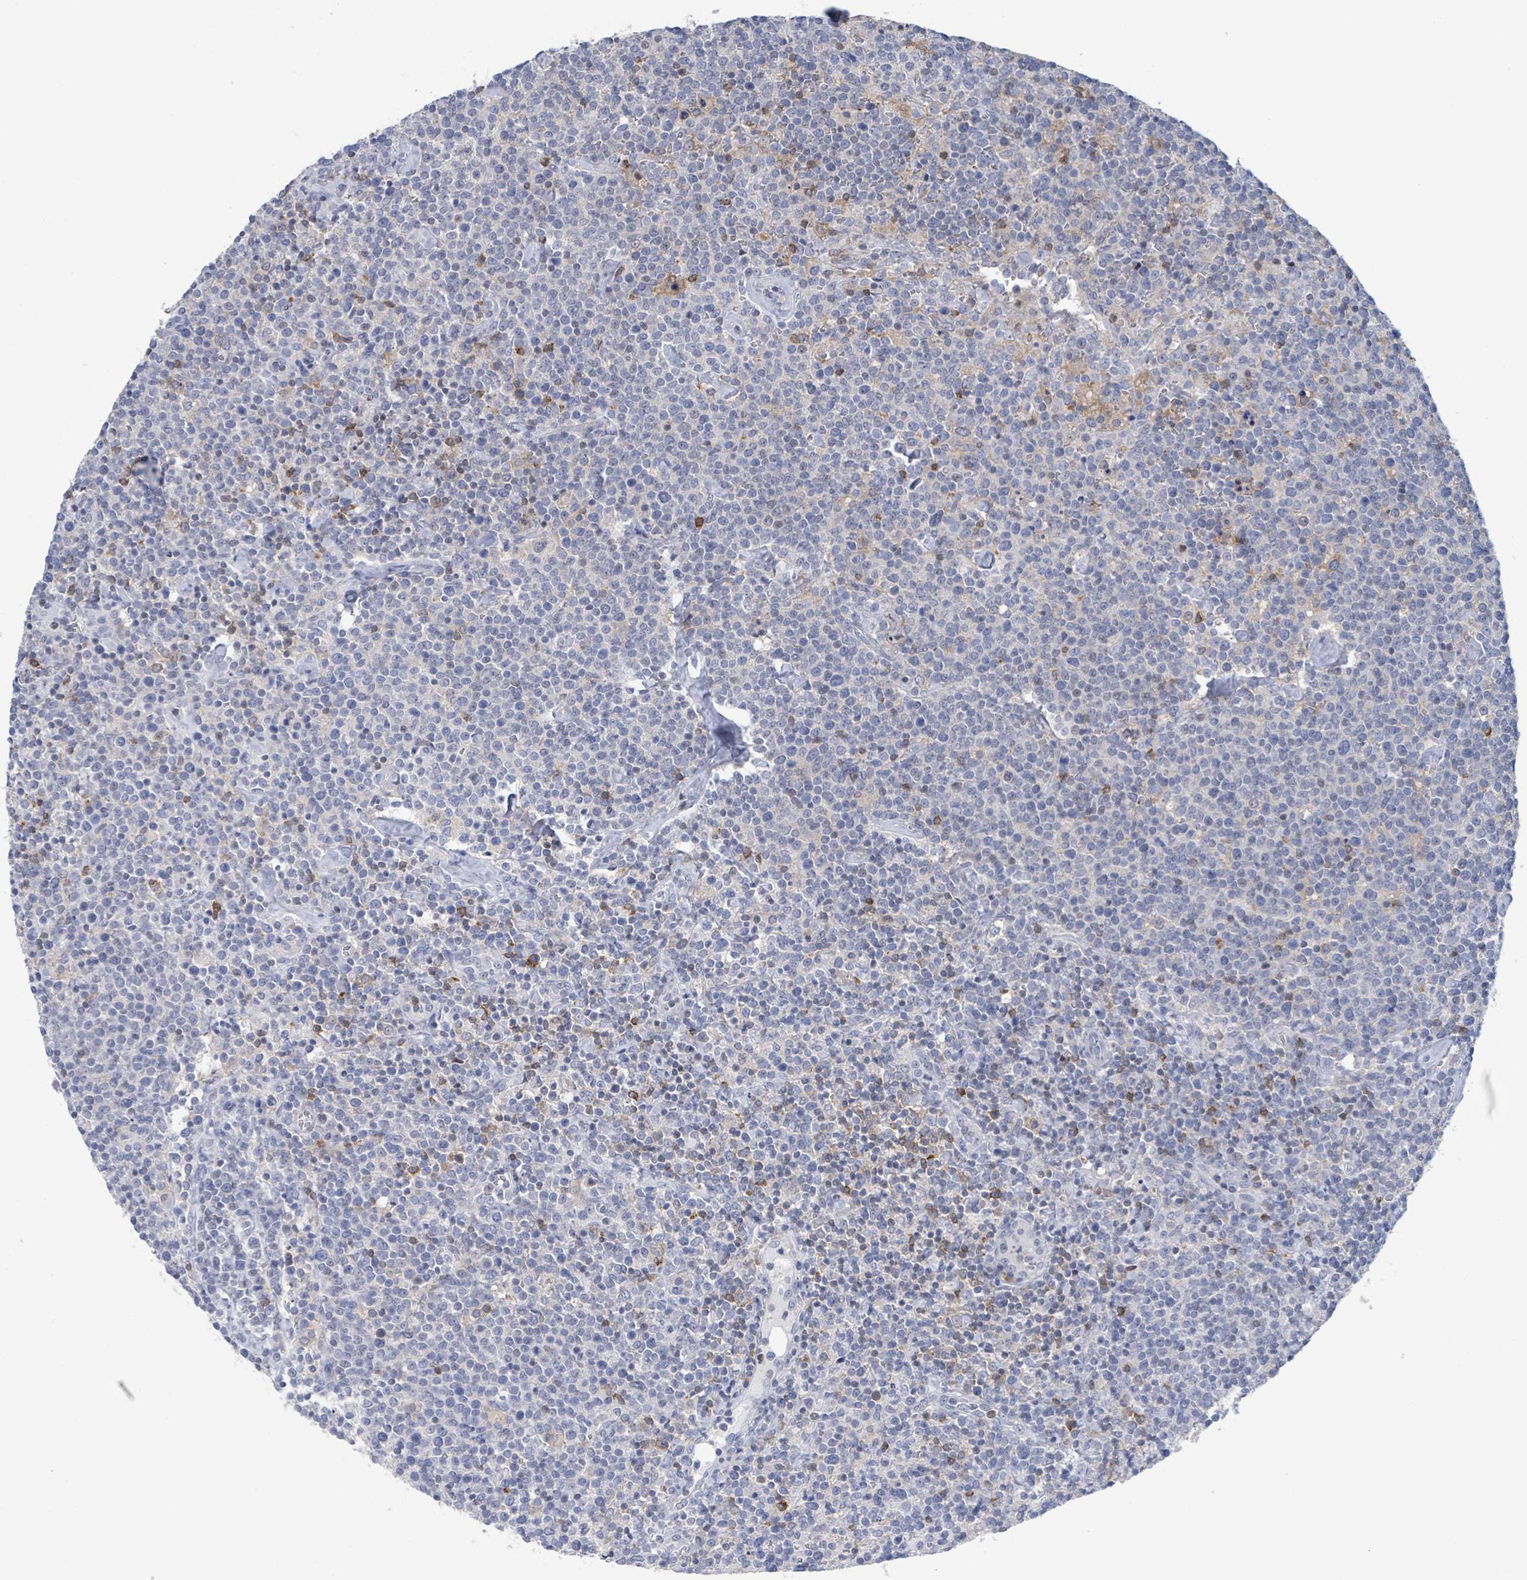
{"staining": {"intensity": "negative", "quantity": "none", "location": "none"}, "tissue": "lymphoma", "cell_type": "Tumor cells", "image_type": "cancer", "snomed": [{"axis": "morphology", "description": "Malignant lymphoma, non-Hodgkin's type, High grade"}, {"axis": "topography", "description": "Lymph node"}], "caption": "IHC histopathology image of neoplastic tissue: human high-grade malignant lymphoma, non-Hodgkin's type stained with DAB (3,3'-diaminobenzidine) reveals no significant protein expression in tumor cells. (Brightfield microscopy of DAB (3,3'-diaminobenzidine) IHC at high magnification).", "gene": "DGKZ", "patient": {"sex": "male", "age": 61}}